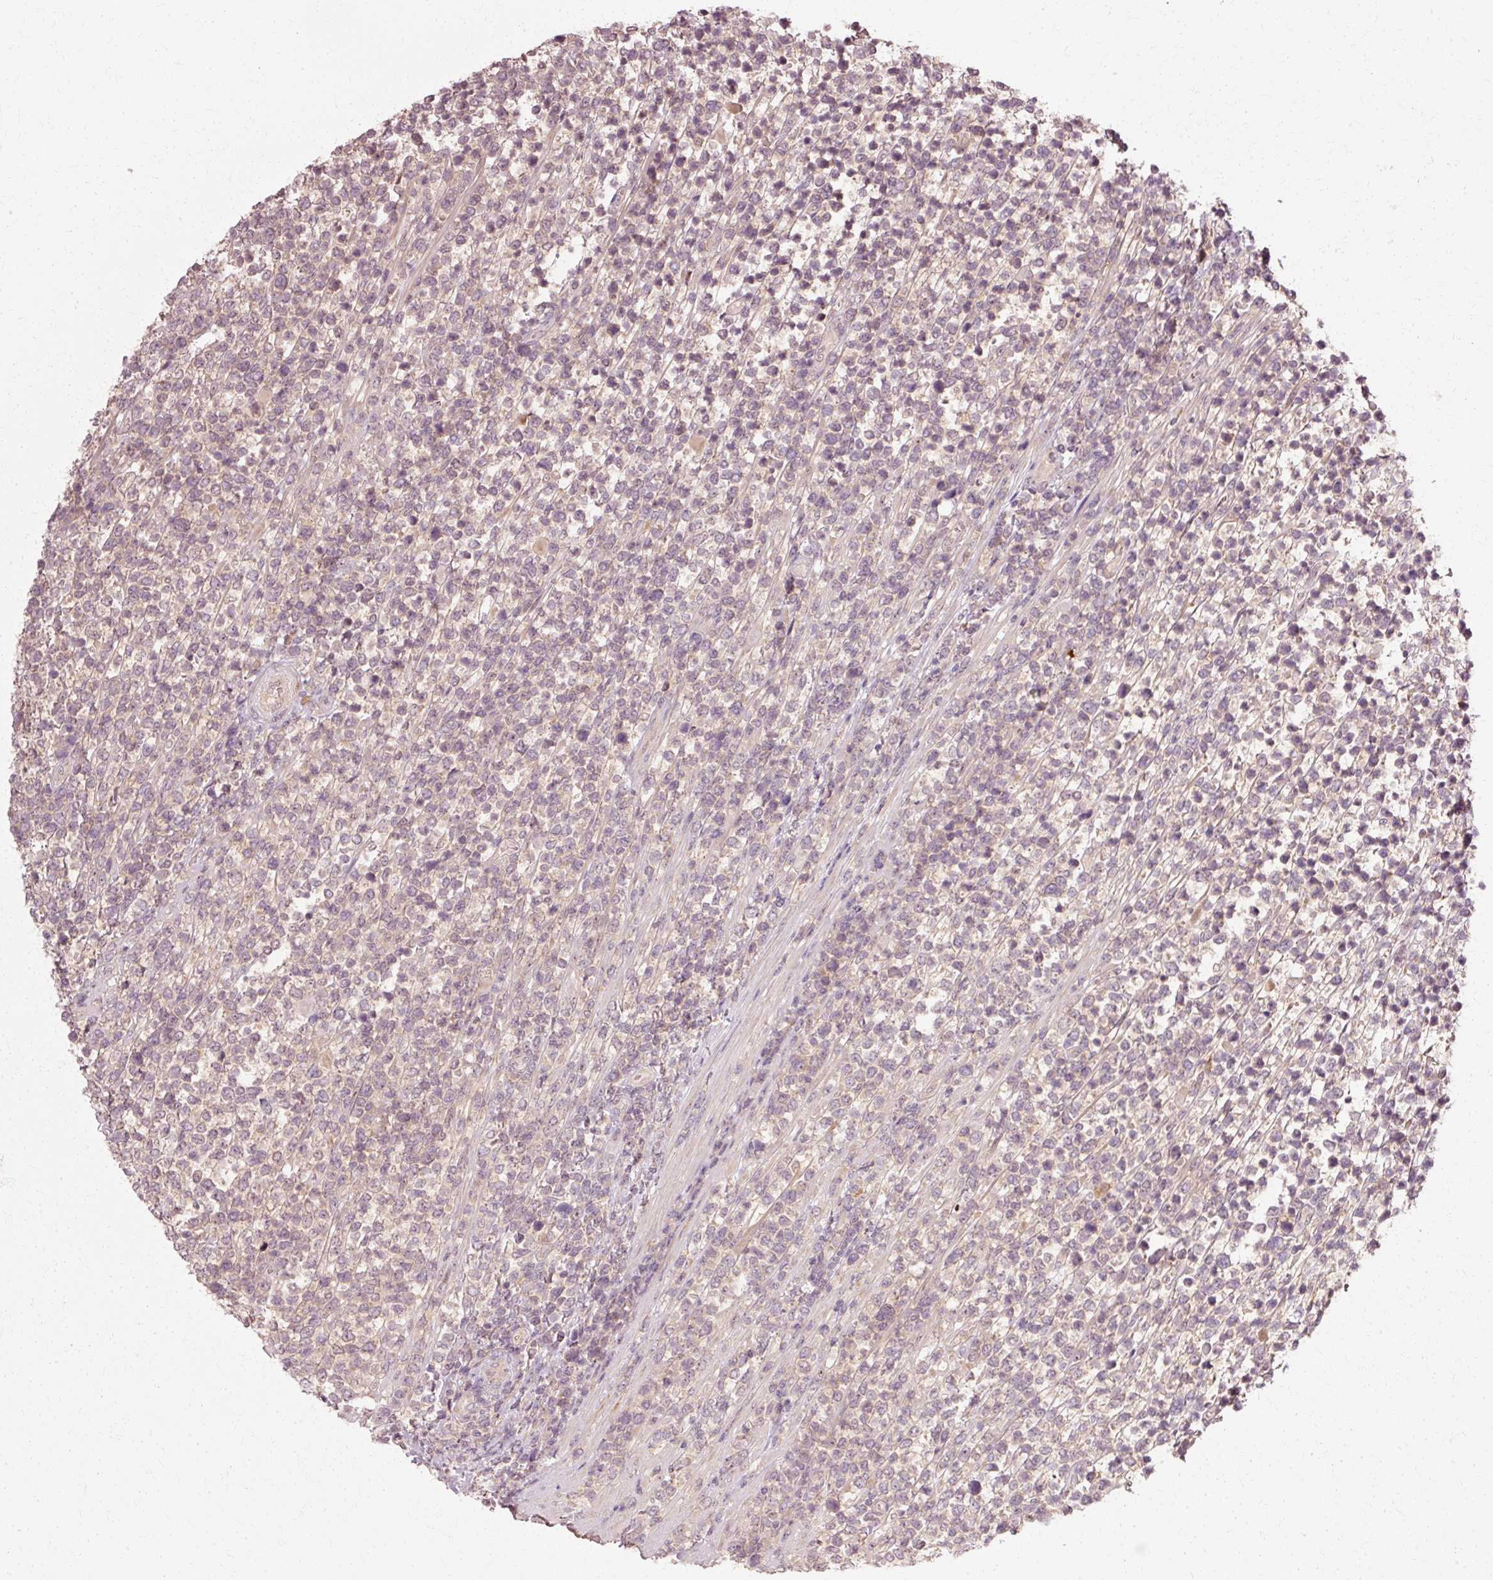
{"staining": {"intensity": "weak", "quantity": ">75%", "location": "cytoplasmic/membranous"}, "tissue": "lymphoma", "cell_type": "Tumor cells", "image_type": "cancer", "snomed": [{"axis": "morphology", "description": "Malignant lymphoma, non-Hodgkin's type, High grade"}, {"axis": "topography", "description": "Soft tissue"}], "caption": "The micrograph reveals immunohistochemical staining of high-grade malignant lymphoma, non-Hodgkin's type. There is weak cytoplasmic/membranous positivity is seen in about >75% of tumor cells. The staining was performed using DAB to visualize the protein expression in brown, while the nuclei were stained in blue with hematoxylin (Magnification: 20x).", "gene": "RGPD5", "patient": {"sex": "female", "age": 56}}